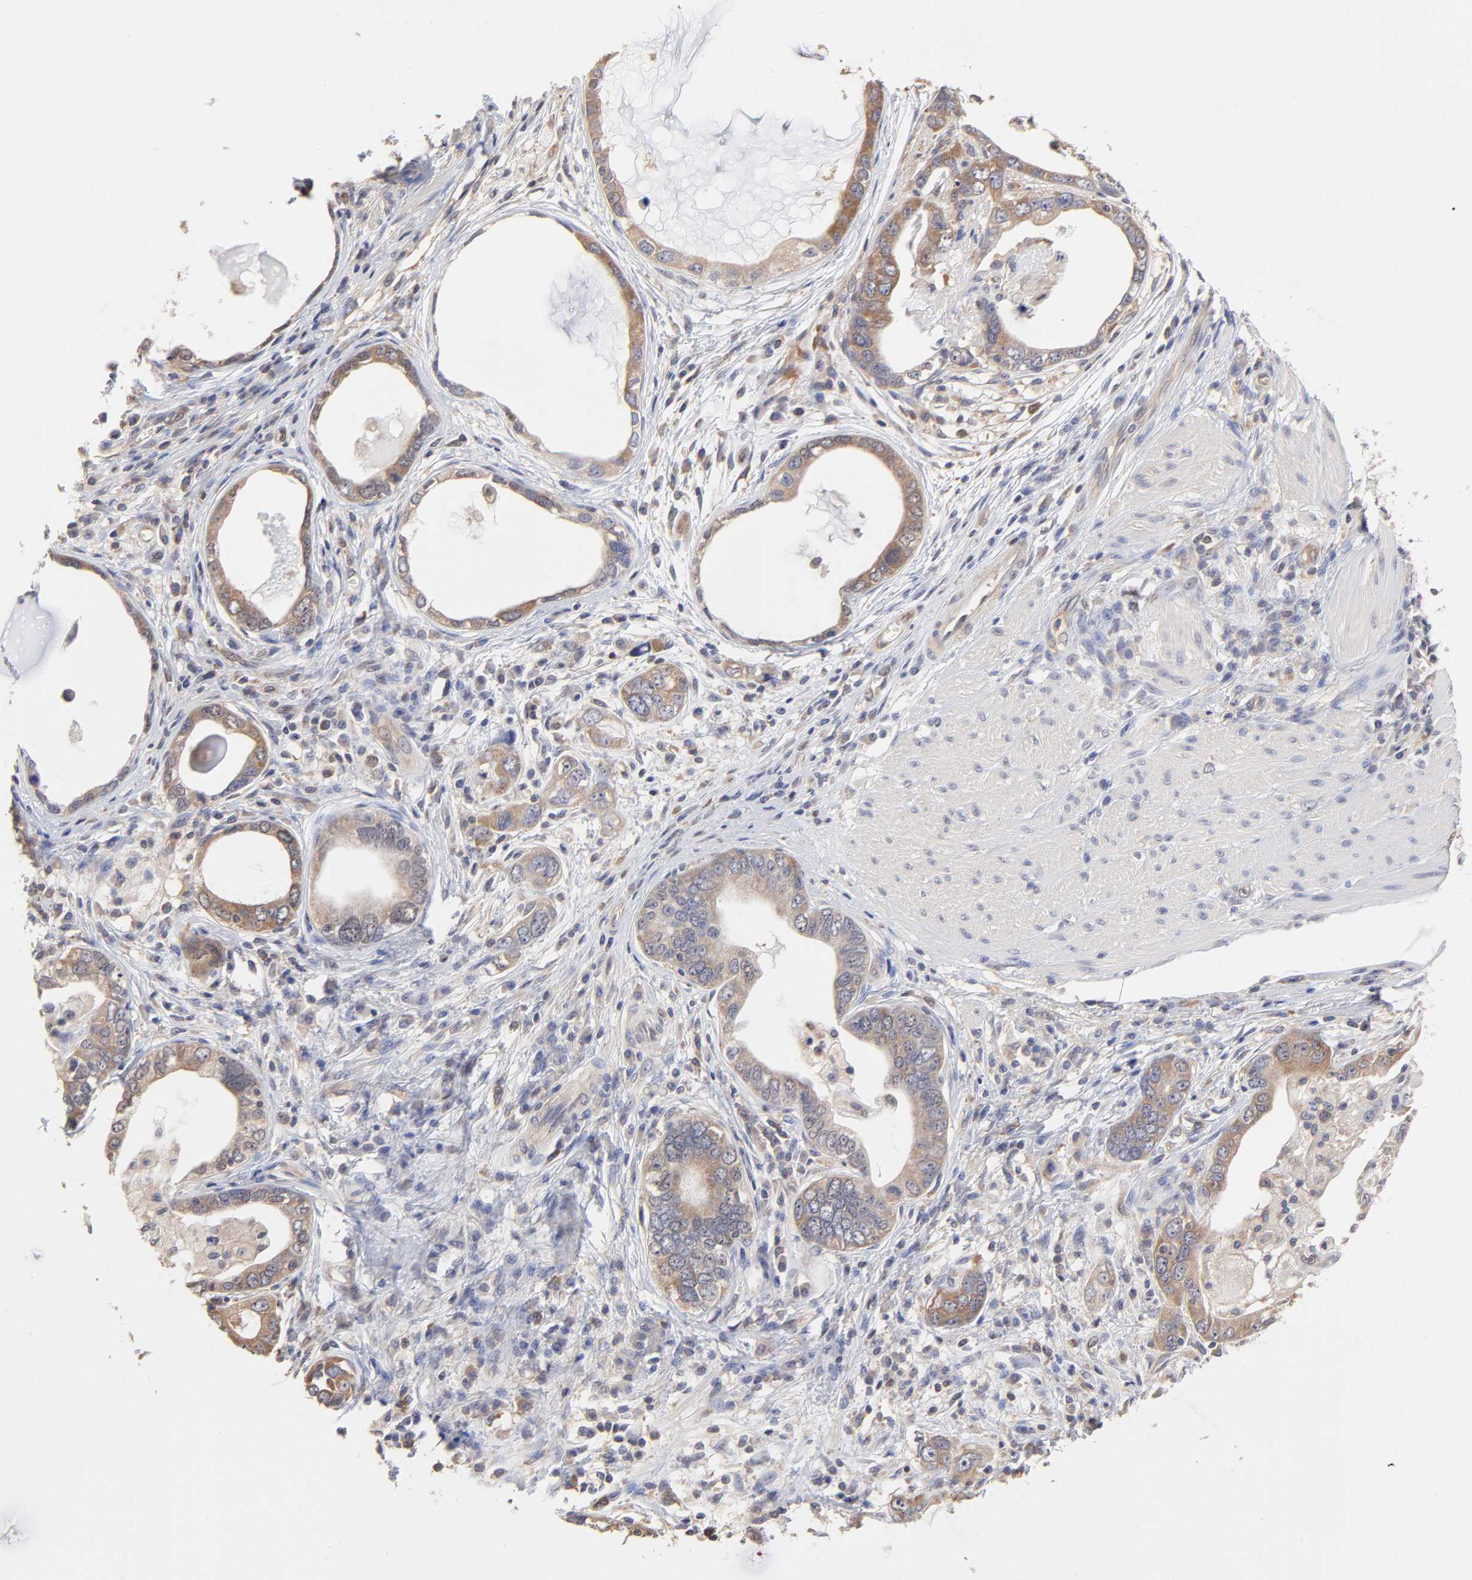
{"staining": {"intensity": "weak", "quantity": "25%-75%", "location": "cytoplasmic/membranous"}, "tissue": "stomach cancer", "cell_type": "Tumor cells", "image_type": "cancer", "snomed": [{"axis": "morphology", "description": "Adenocarcinoma, NOS"}, {"axis": "topography", "description": "Stomach, lower"}], "caption": "A histopathology image of stomach cancer (adenocarcinoma) stained for a protein demonstrates weak cytoplasmic/membranous brown staining in tumor cells. Nuclei are stained in blue.", "gene": "CCT2", "patient": {"sex": "female", "age": 93}}